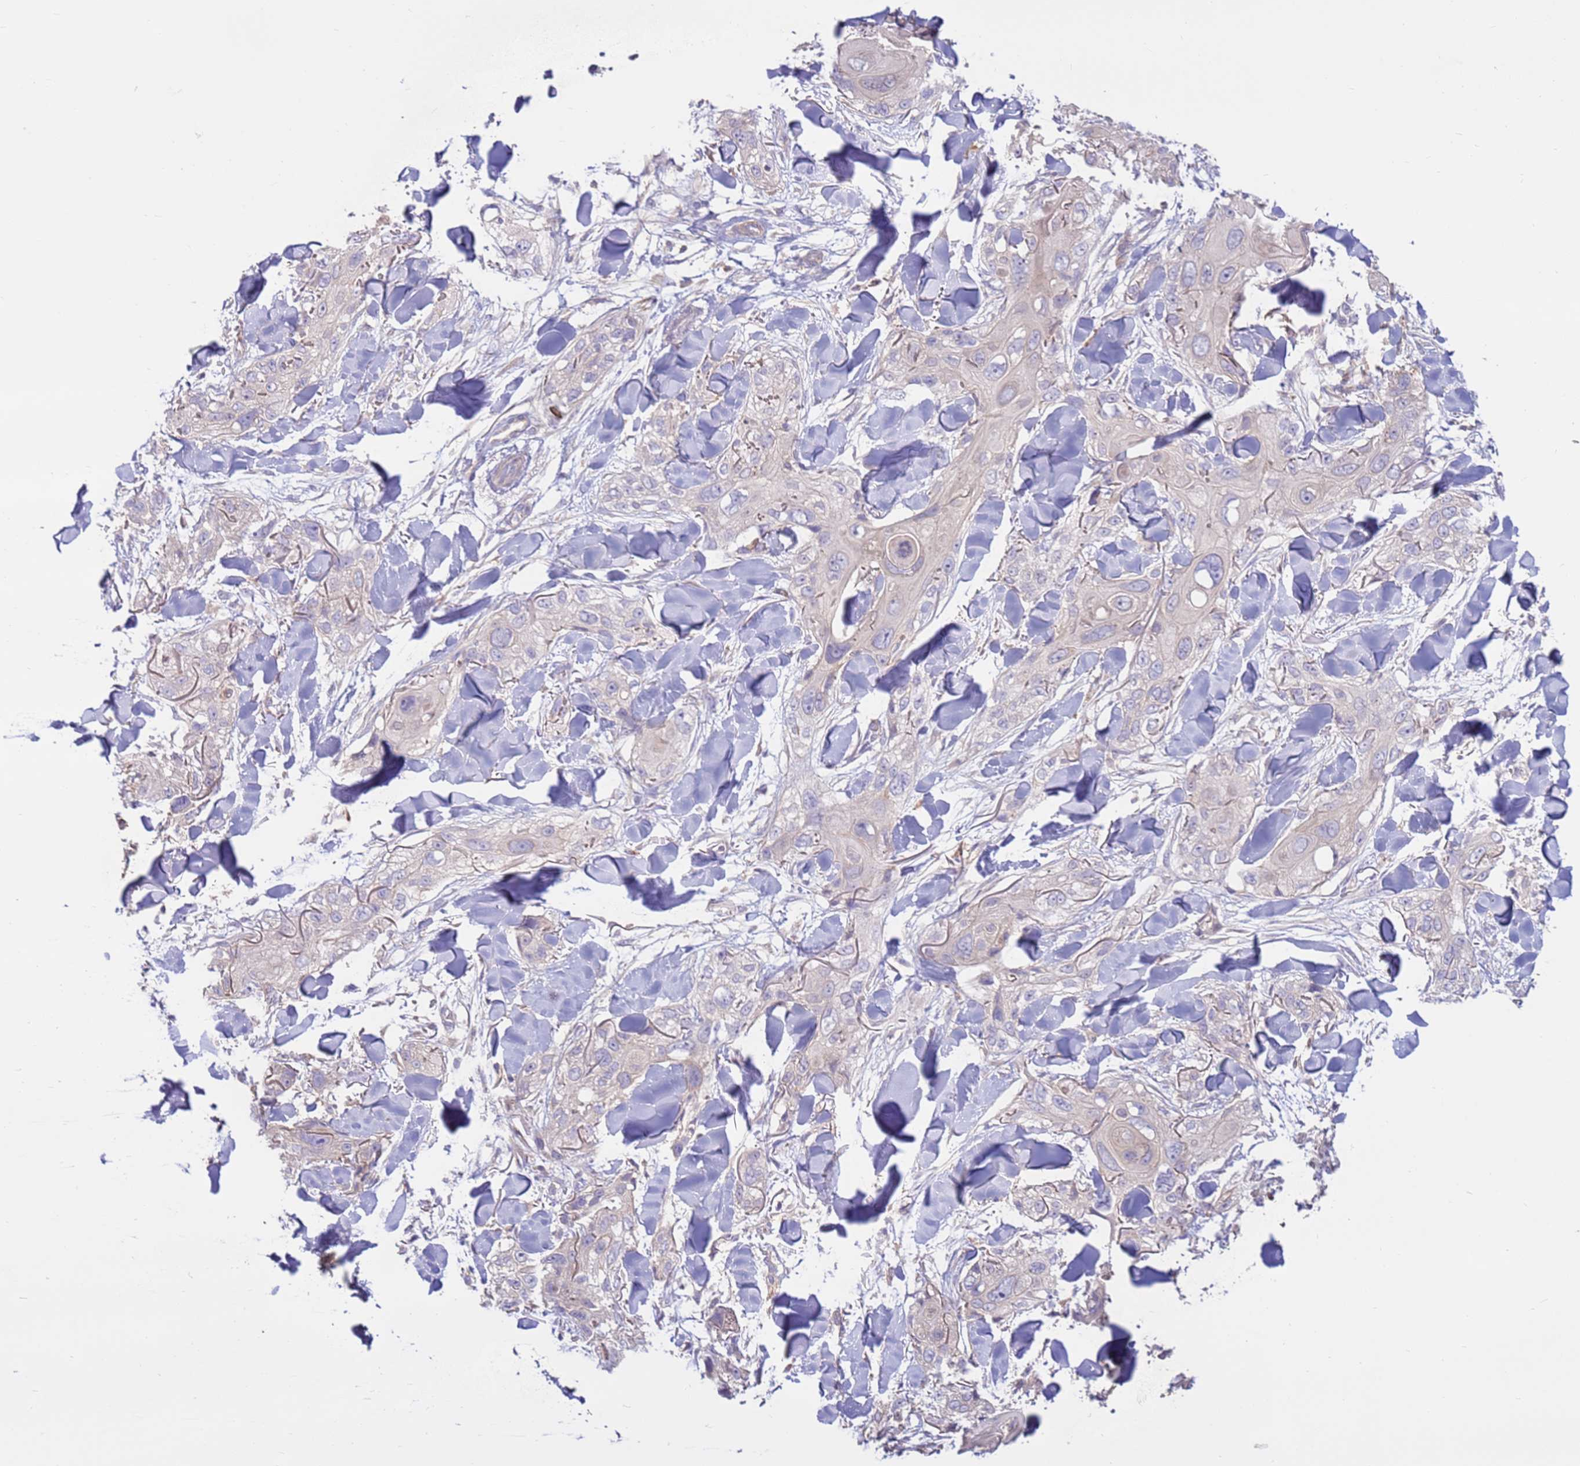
{"staining": {"intensity": "negative", "quantity": "none", "location": "none"}, "tissue": "skin cancer", "cell_type": "Tumor cells", "image_type": "cancer", "snomed": [{"axis": "morphology", "description": "Normal tissue, NOS"}, {"axis": "morphology", "description": "Squamous cell carcinoma, NOS"}, {"axis": "topography", "description": "Skin"}], "caption": "There is no significant staining in tumor cells of squamous cell carcinoma (skin).", "gene": "EVA1B", "patient": {"sex": "male", "age": 72}}